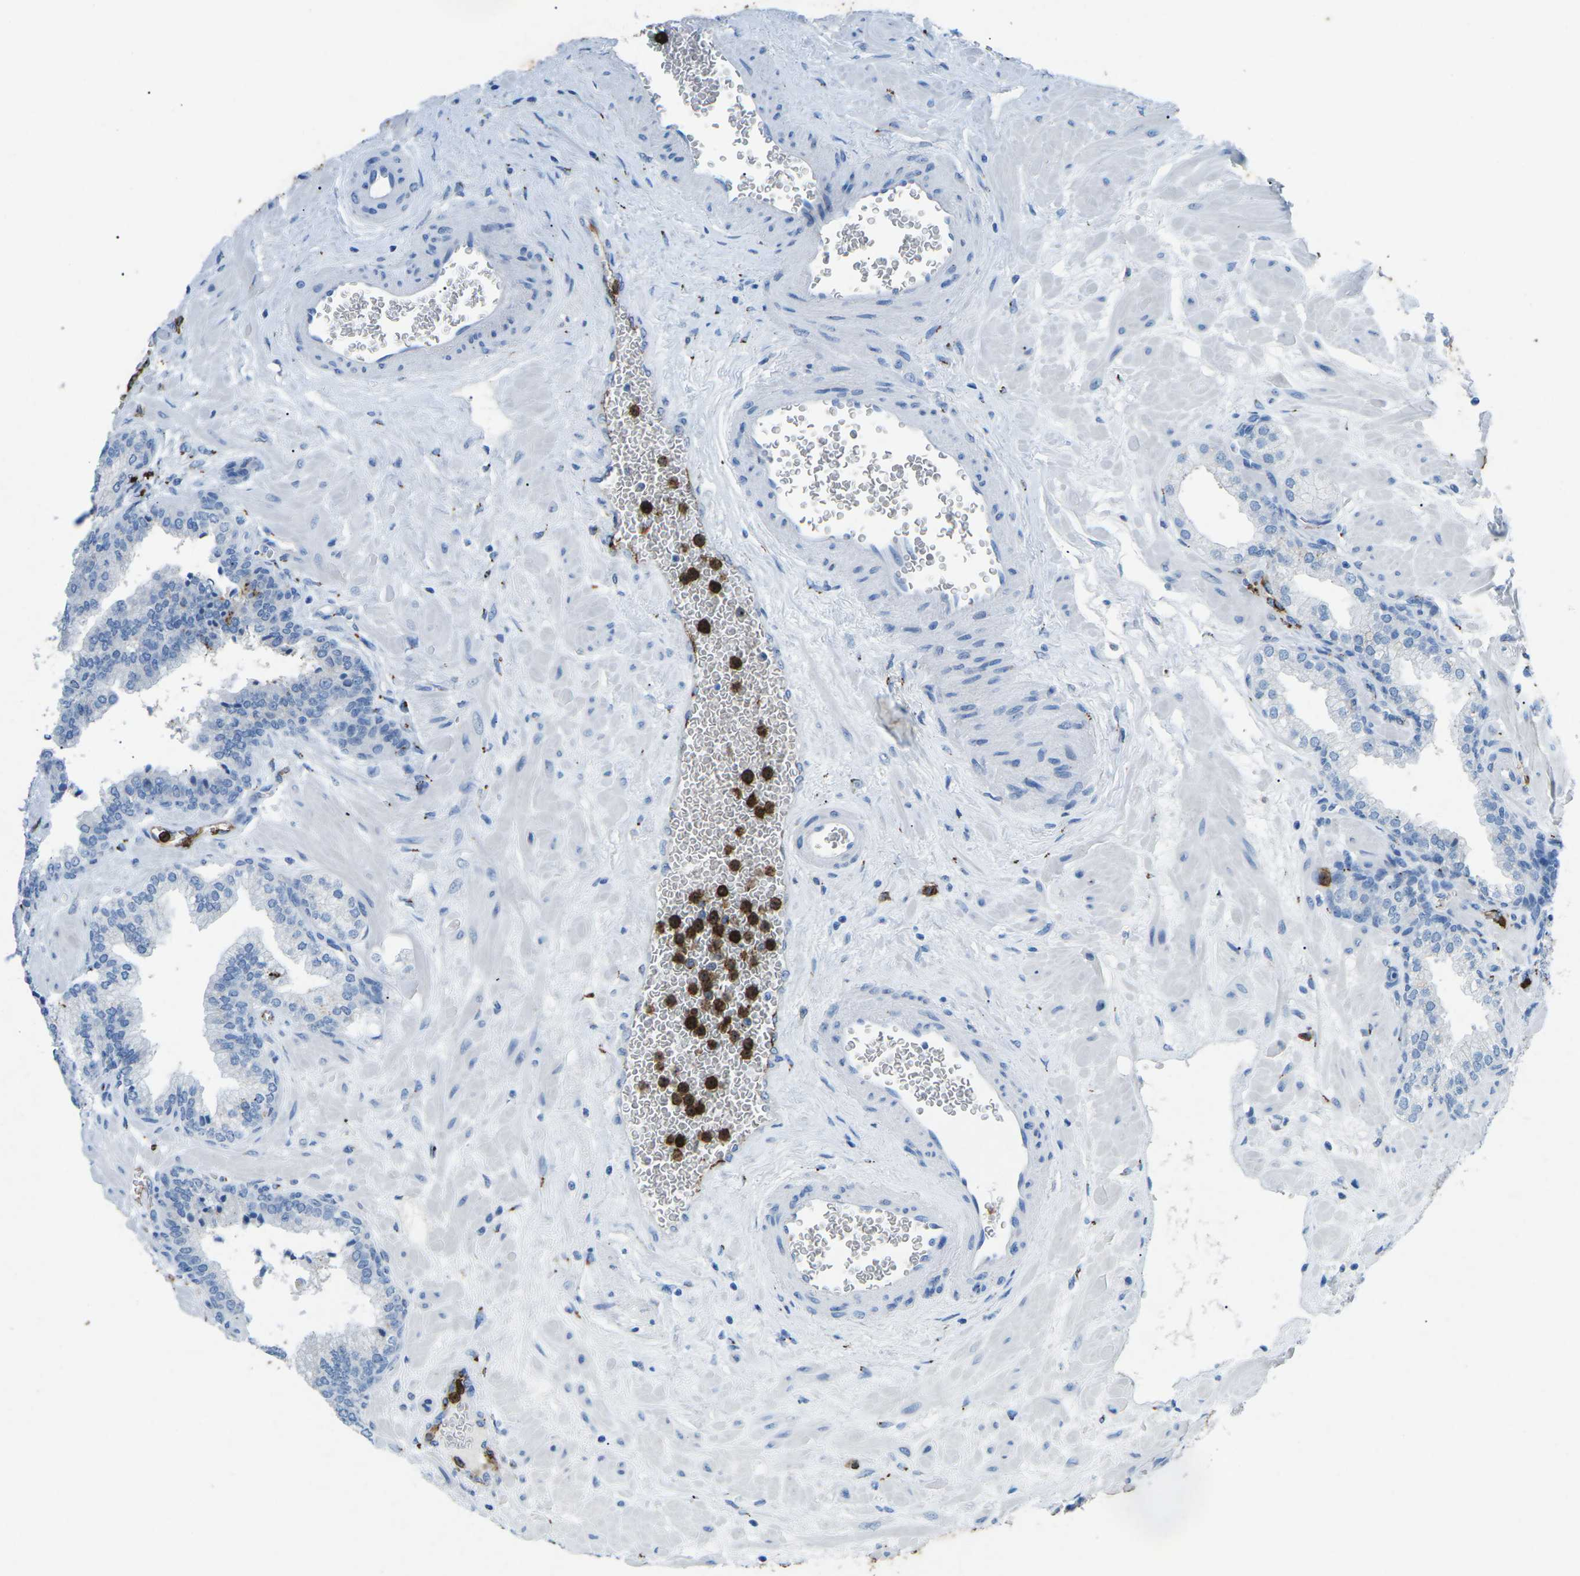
{"staining": {"intensity": "negative", "quantity": "none", "location": "none"}, "tissue": "prostate", "cell_type": "Glandular cells", "image_type": "normal", "snomed": [{"axis": "morphology", "description": "Normal tissue, NOS"}, {"axis": "morphology", "description": "Urothelial carcinoma, Low grade"}, {"axis": "topography", "description": "Urinary bladder"}, {"axis": "topography", "description": "Prostate"}], "caption": "The immunohistochemistry (IHC) photomicrograph has no significant positivity in glandular cells of prostate.", "gene": "CTAGE1", "patient": {"sex": "male", "age": 60}}